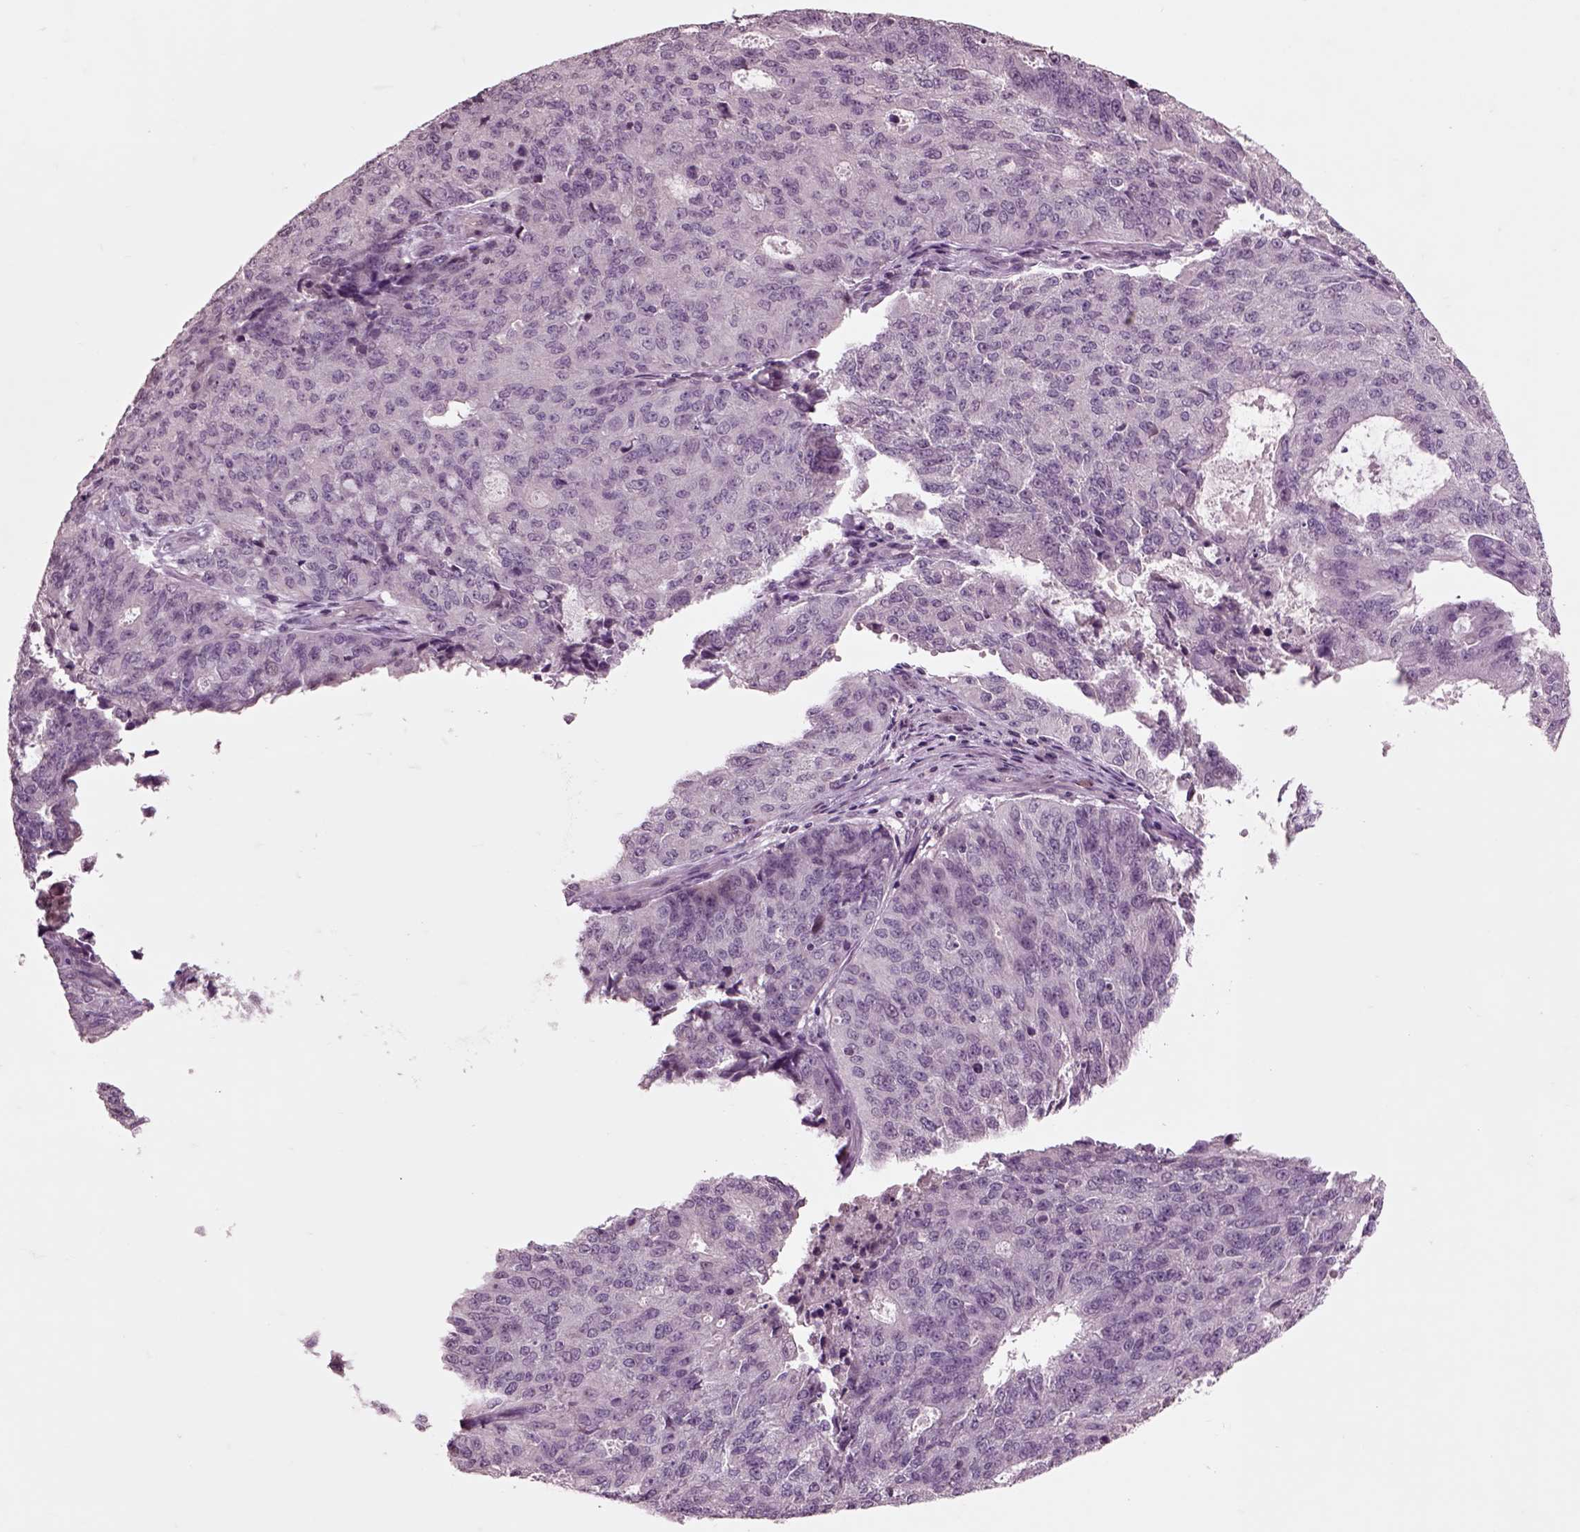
{"staining": {"intensity": "negative", "quantity": "none", "location": "none"}, "tissue": "endometrial cancer", "cell_type": "Tumor cells", "image_type": "cancer", "snomed": [{"axis": "morphology", "description": "Adenocarcinoma, NOS"}, {"axis": "topography", "description": "Endometrium"}], "caption": "Immunohistochemical staining of human endometrial adenocarcinoma displays no significant positivity in tumor cells.", "gene": "CHGB", "patient": {"sex": "female", "age": 82}}